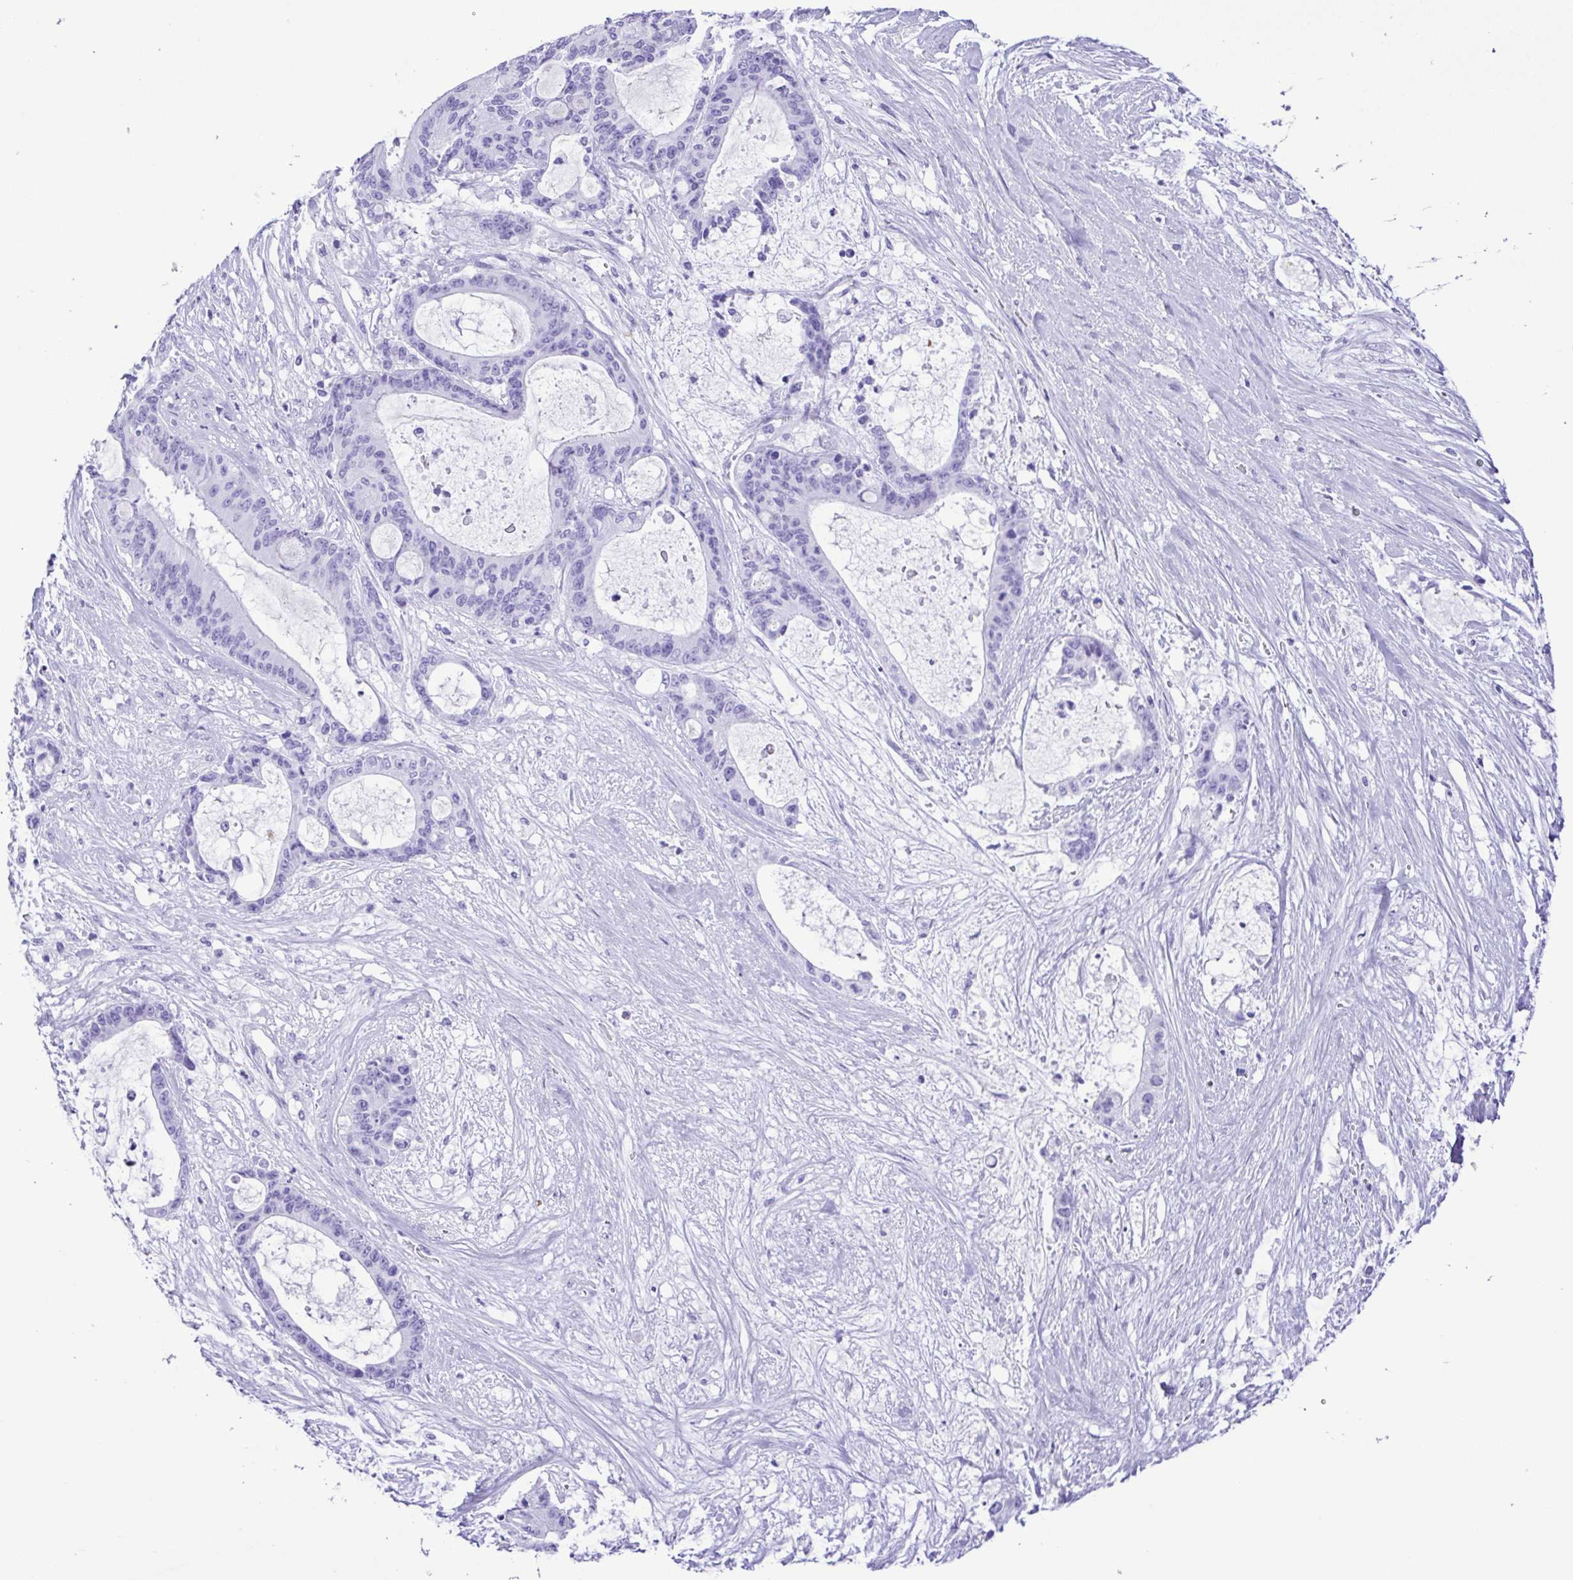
{"staining": {"intensity": "negative", "quantity": "none", "location": "none"}, "tissue": "liver cancer", "cell_type": "Tumor cells", "image_type": "cancer", "snomed": [{"axis": "morphology", "description": "Normal tissue, NOS"}, {"axis": "morphology", "description": "Cholangiocarcinoma"}, {"axis": "topography", "description": "Liver"}, {"axis": "topography", "description": "Peripheral nerve tissue"}], "caption": "Liver cholangiocarcinoma was stained to show a protein in brown. There is no significant expression in tumor cells.", "gene": "ERP27", "patient": {"sex": "female", "age": 73}}